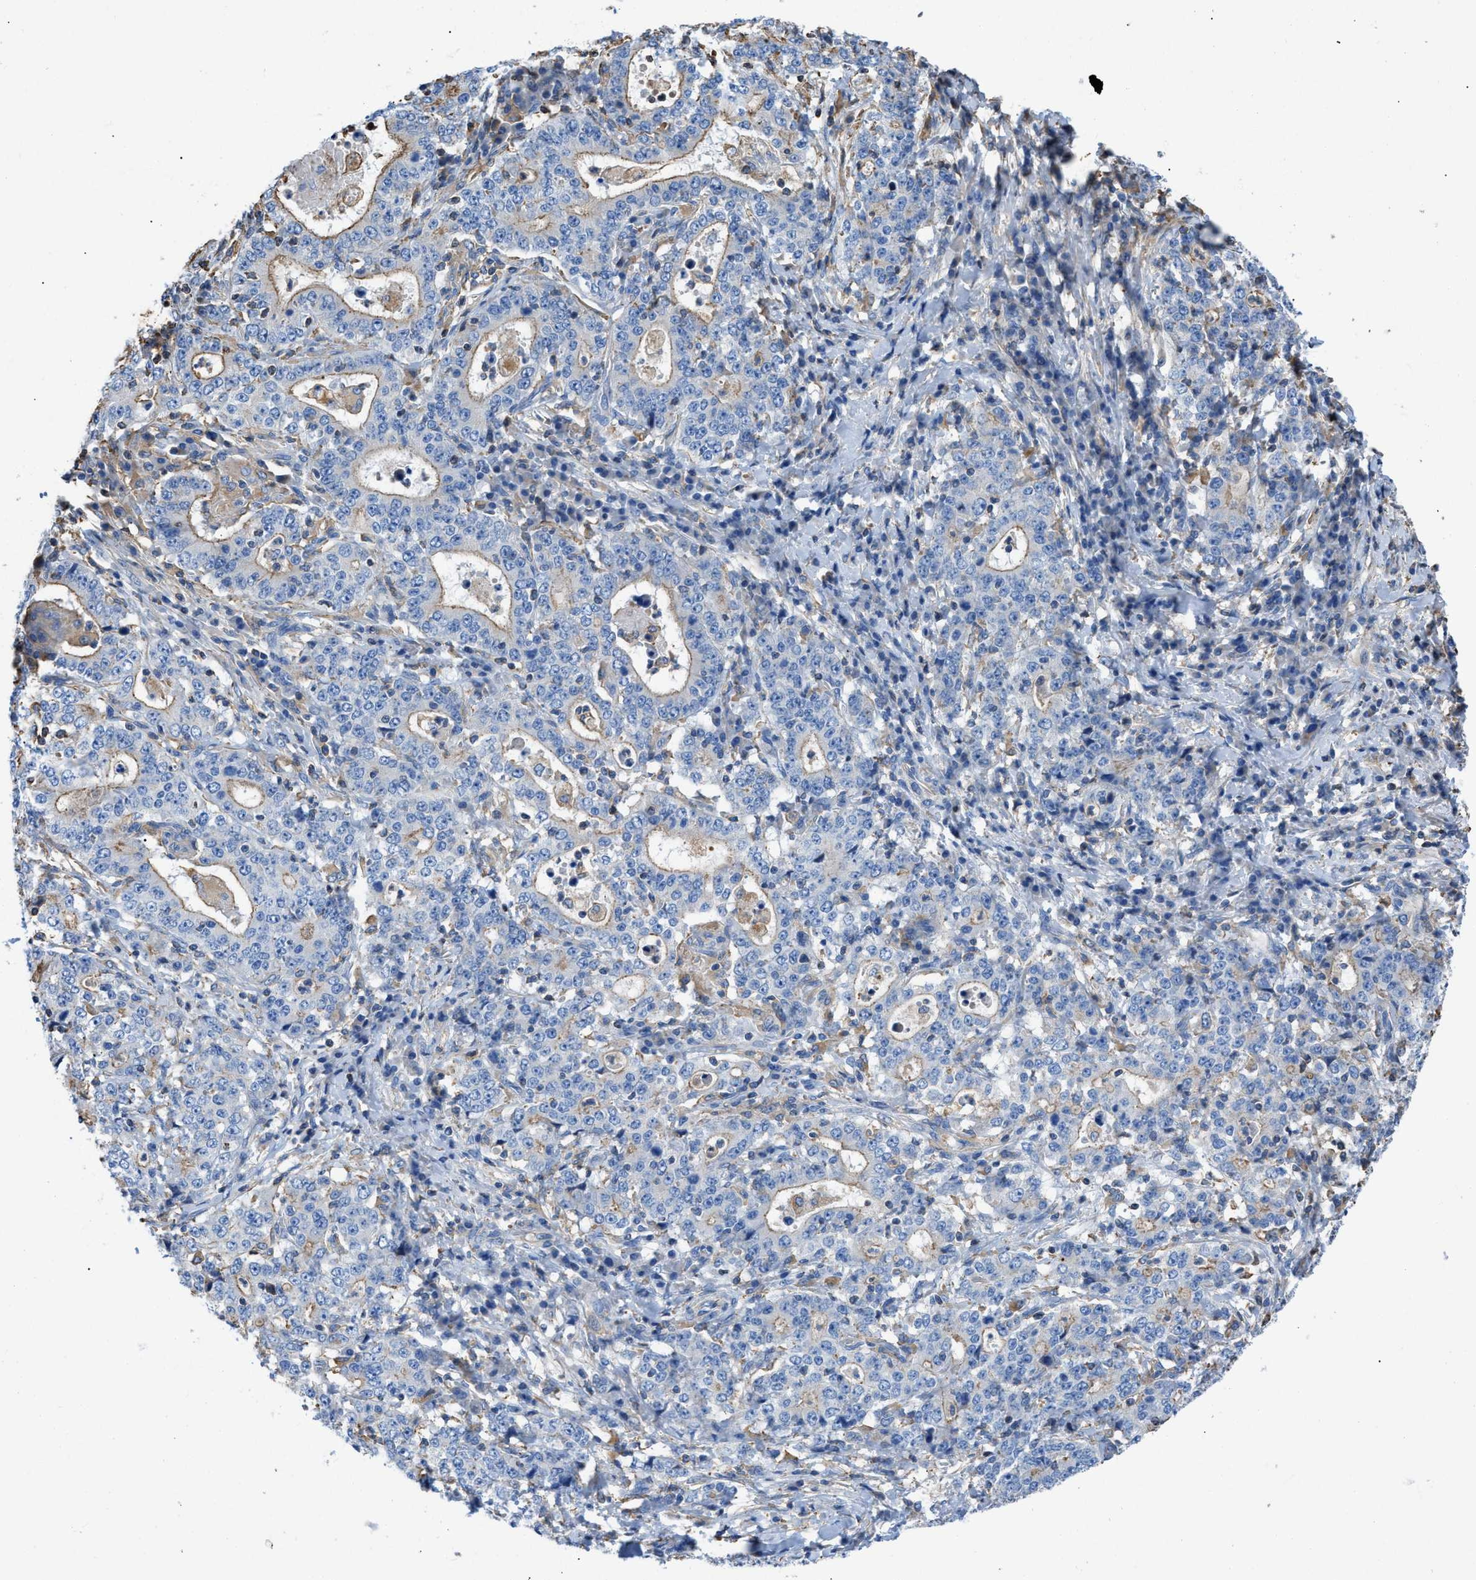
{"staining": {"intensity": "weak", "quantity": "<25%", "location": "cytoplasmic/membranous"}, "tissue": "stomach cancer", "cell_type": "Tumor cells", "image_type": "cancer", "snomed": [{"axis": "morphology", "description": "Normal tissue, NOS"}, {"axis": "morphology", "description": "Adenocarcinoma, NOS"}, {"axis": "topography", "description": "Stomach, upper"}, {"axis": "topography", "description": "Stomach"}], "caption": "IHC micrograph of neoplastic tissue: human adenocarcinoma (stomach) stained with DAB reveals no significant protein positivity in tumor cells. (Brightfield microscopy of DAB (3,3'-diaminobenzidine) IHC at high magnification).", "gene": "ATP6V0D1", "patient": {"sex": "male", "age": 59}}